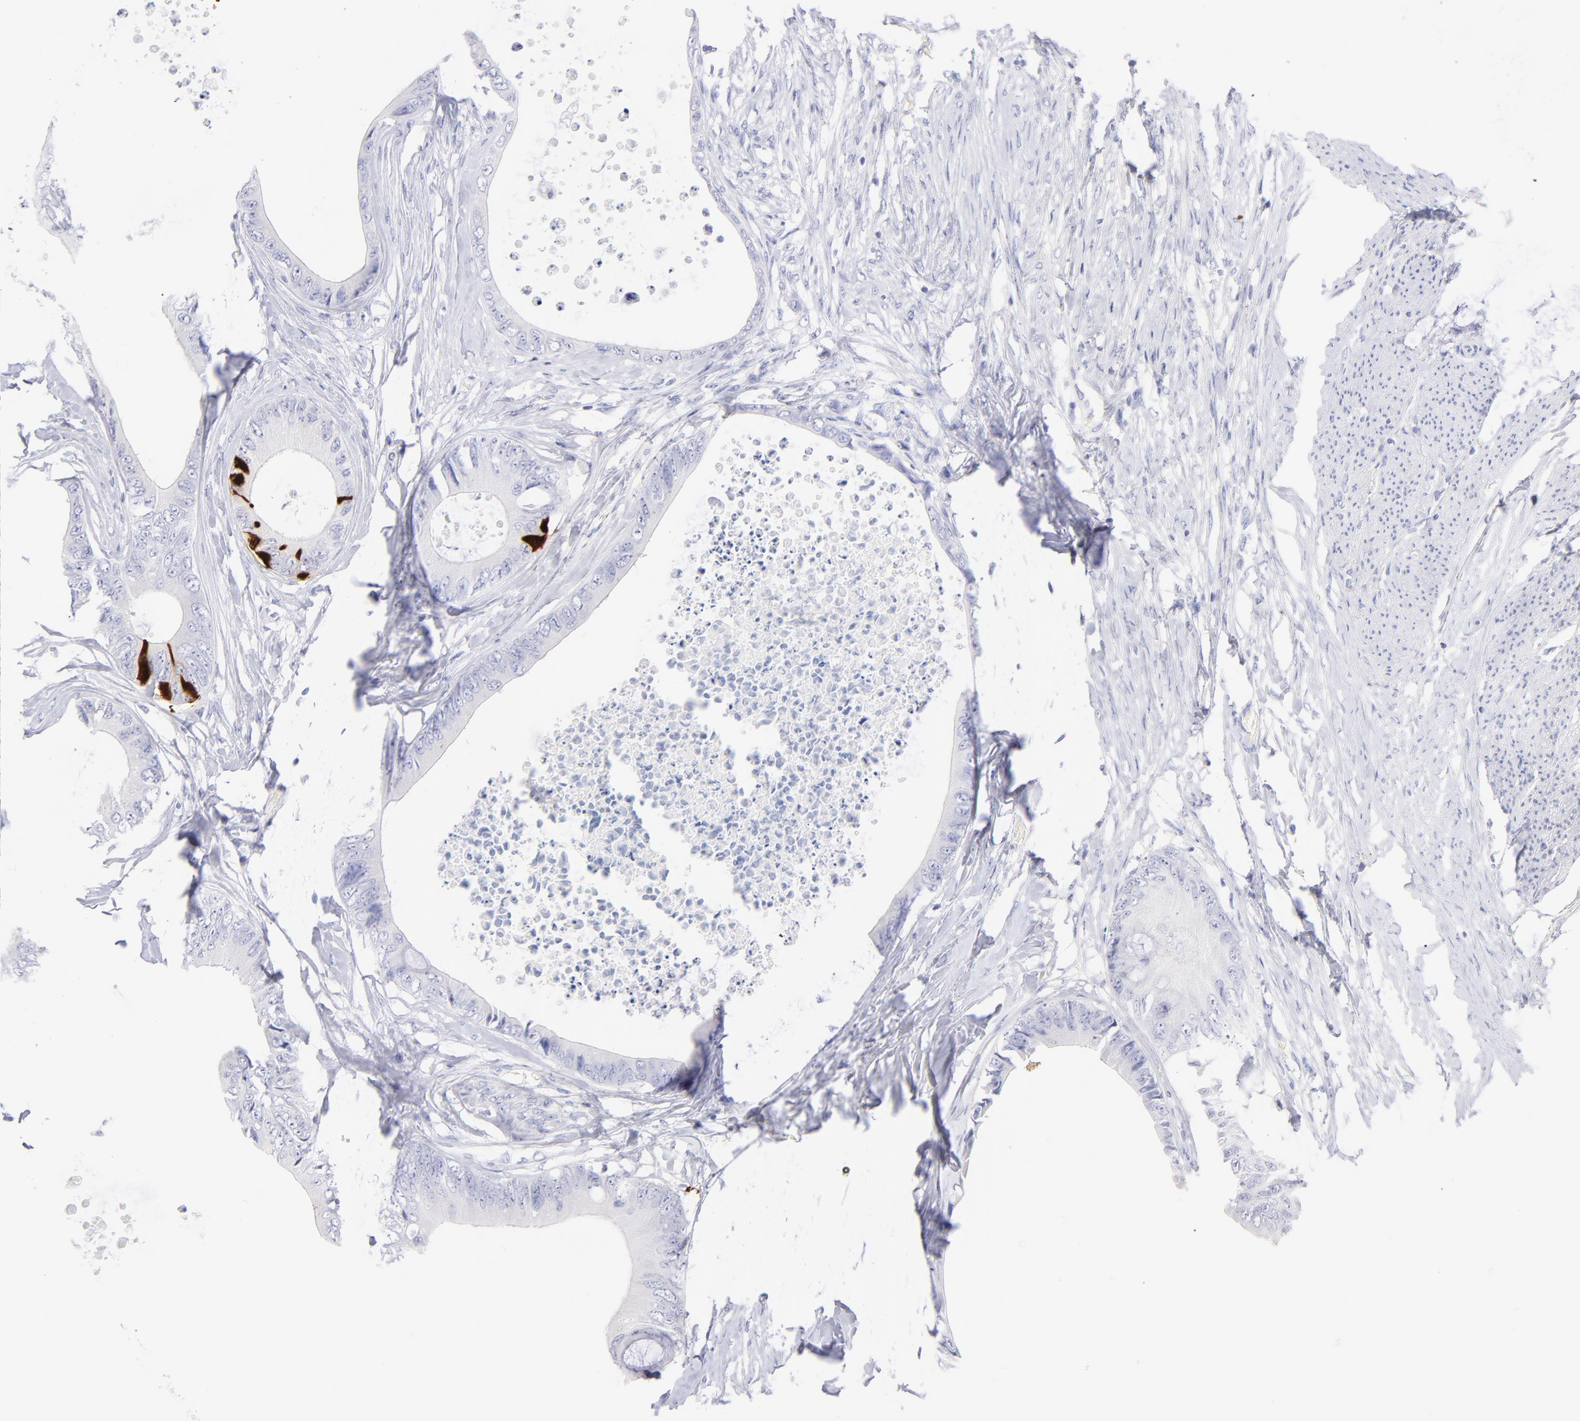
{"staining": {"intensity": "strong", "quantity": "<25%", "location": "cytoplasmic/membranous"}, "tissue": "colorectal cancer", "cell_type": "Tumor cells", "image_type": "cancer", "snomed": [{"axis": "morphology", "description": "Normal tissue, NOS"}, {"axis": "morphology", "description": "Adenocarcinoma, NOS"}, {"axis": "topography", "description": "Rectum"}, {"axis": "topography", "description": "Peripheral nerve tissue"}], "caption": "Protein analysis of colorectal adenocarcinoma tissue shows strong cytoplasmic/membranous positivity in about <25% of tumor cells.", "gene": "SCGN", "patient": {"sex": "female", "age": 77}}